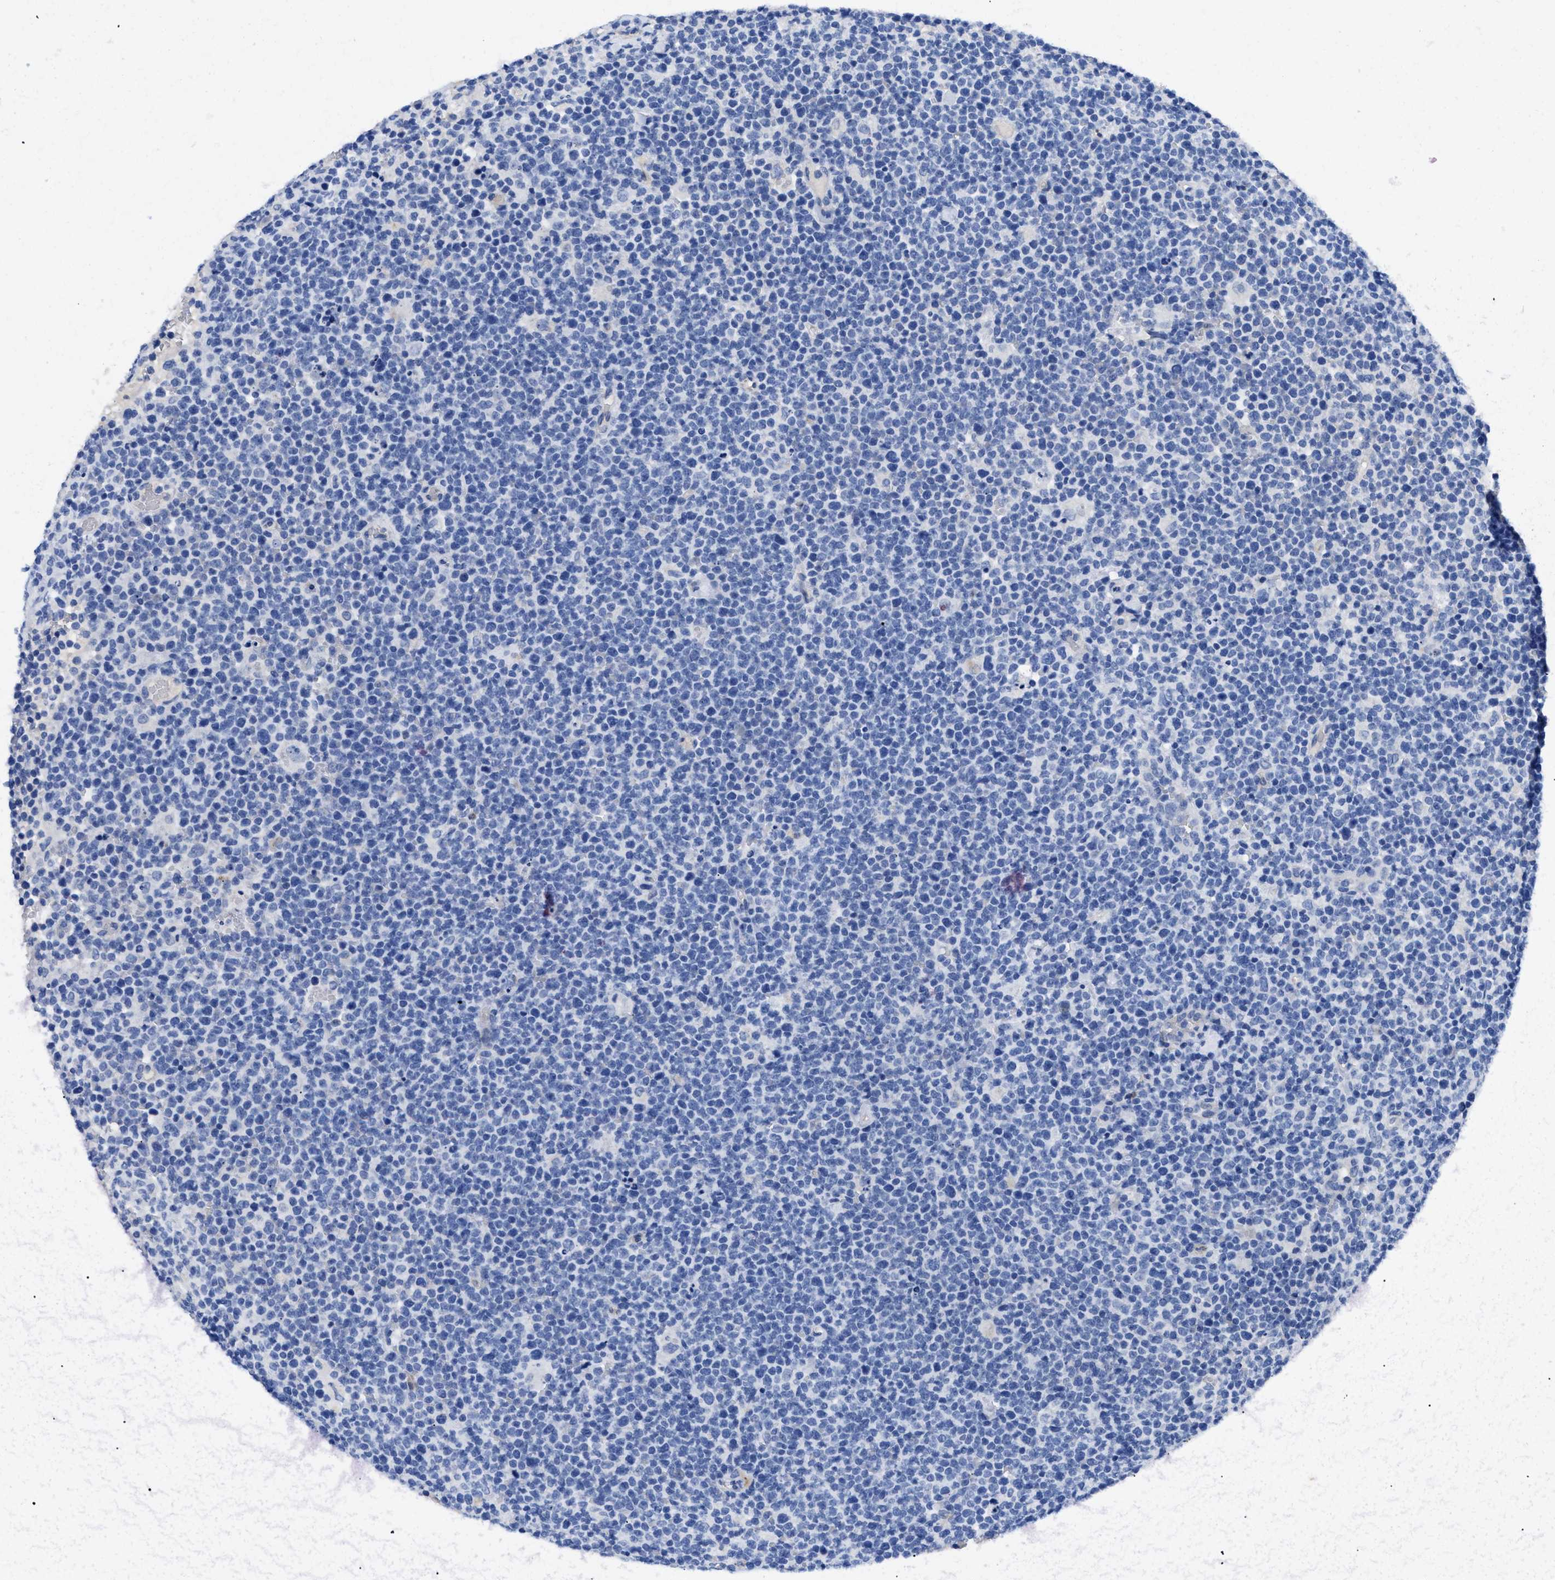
{"staining": {"intensity": "negative", "quantity": "none", "location": "none"}, "tissue": "lymphoma", "cell_type": "Tumor cells", "image_type": "cancer", "snomed": [{"axis": "morphology", "description": "Malignant lymphoma, non-Hodgkin's type, High grade"}, {"axis": "topography", "description": "Lymph node"}], "caption": "IHC micrograph of neoplastic tissue: human lymphoma stained with DAB demonstrates no significant protein expression in tumor cells.", "gene": "TMEM68", "patient": {"sex": "male", "age": 61}}